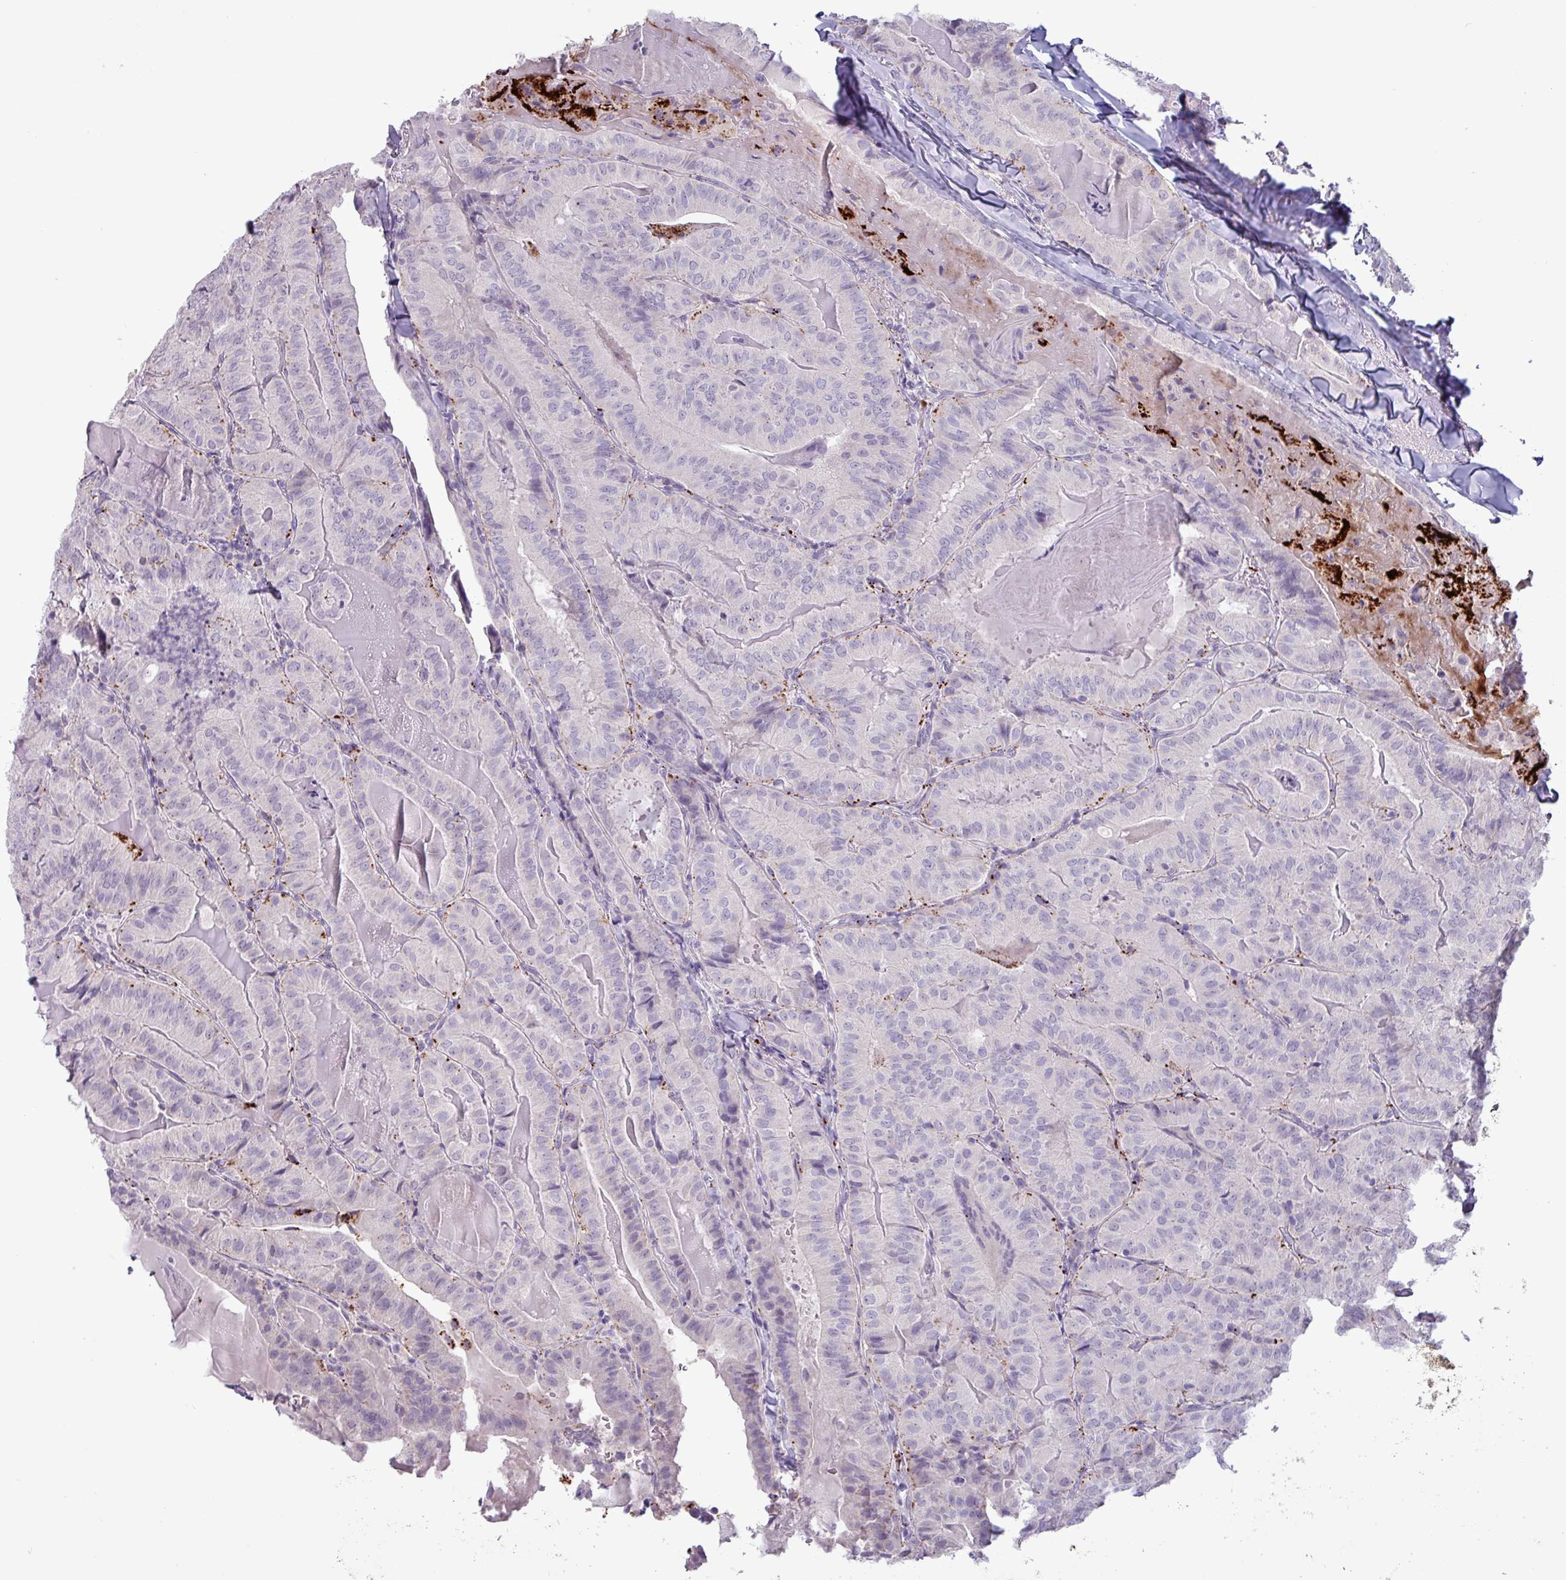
{"staining": {"intensity": "moderate", "quantity": "<25%", "location": "cytoplasmic/membranous"}, "tissue": "thyroid cancer", "cell_type": "Tumor cells", "image_type": "cancer", "snomed": [{"axis": "morphology", "description": "Papillary adenocarcinoma, NOS"}, {"axis": "topography", "description": "Thyroid gland"}], "caption": "The histopathology image shows staining of papillary adenocarcinoma (thyroid), revealing moderate cytoplasmic/membranous protein staining (brown color) within tumor cells.", "gene": "PLIN2", "patient": {"sex": "female", "age": 68}}